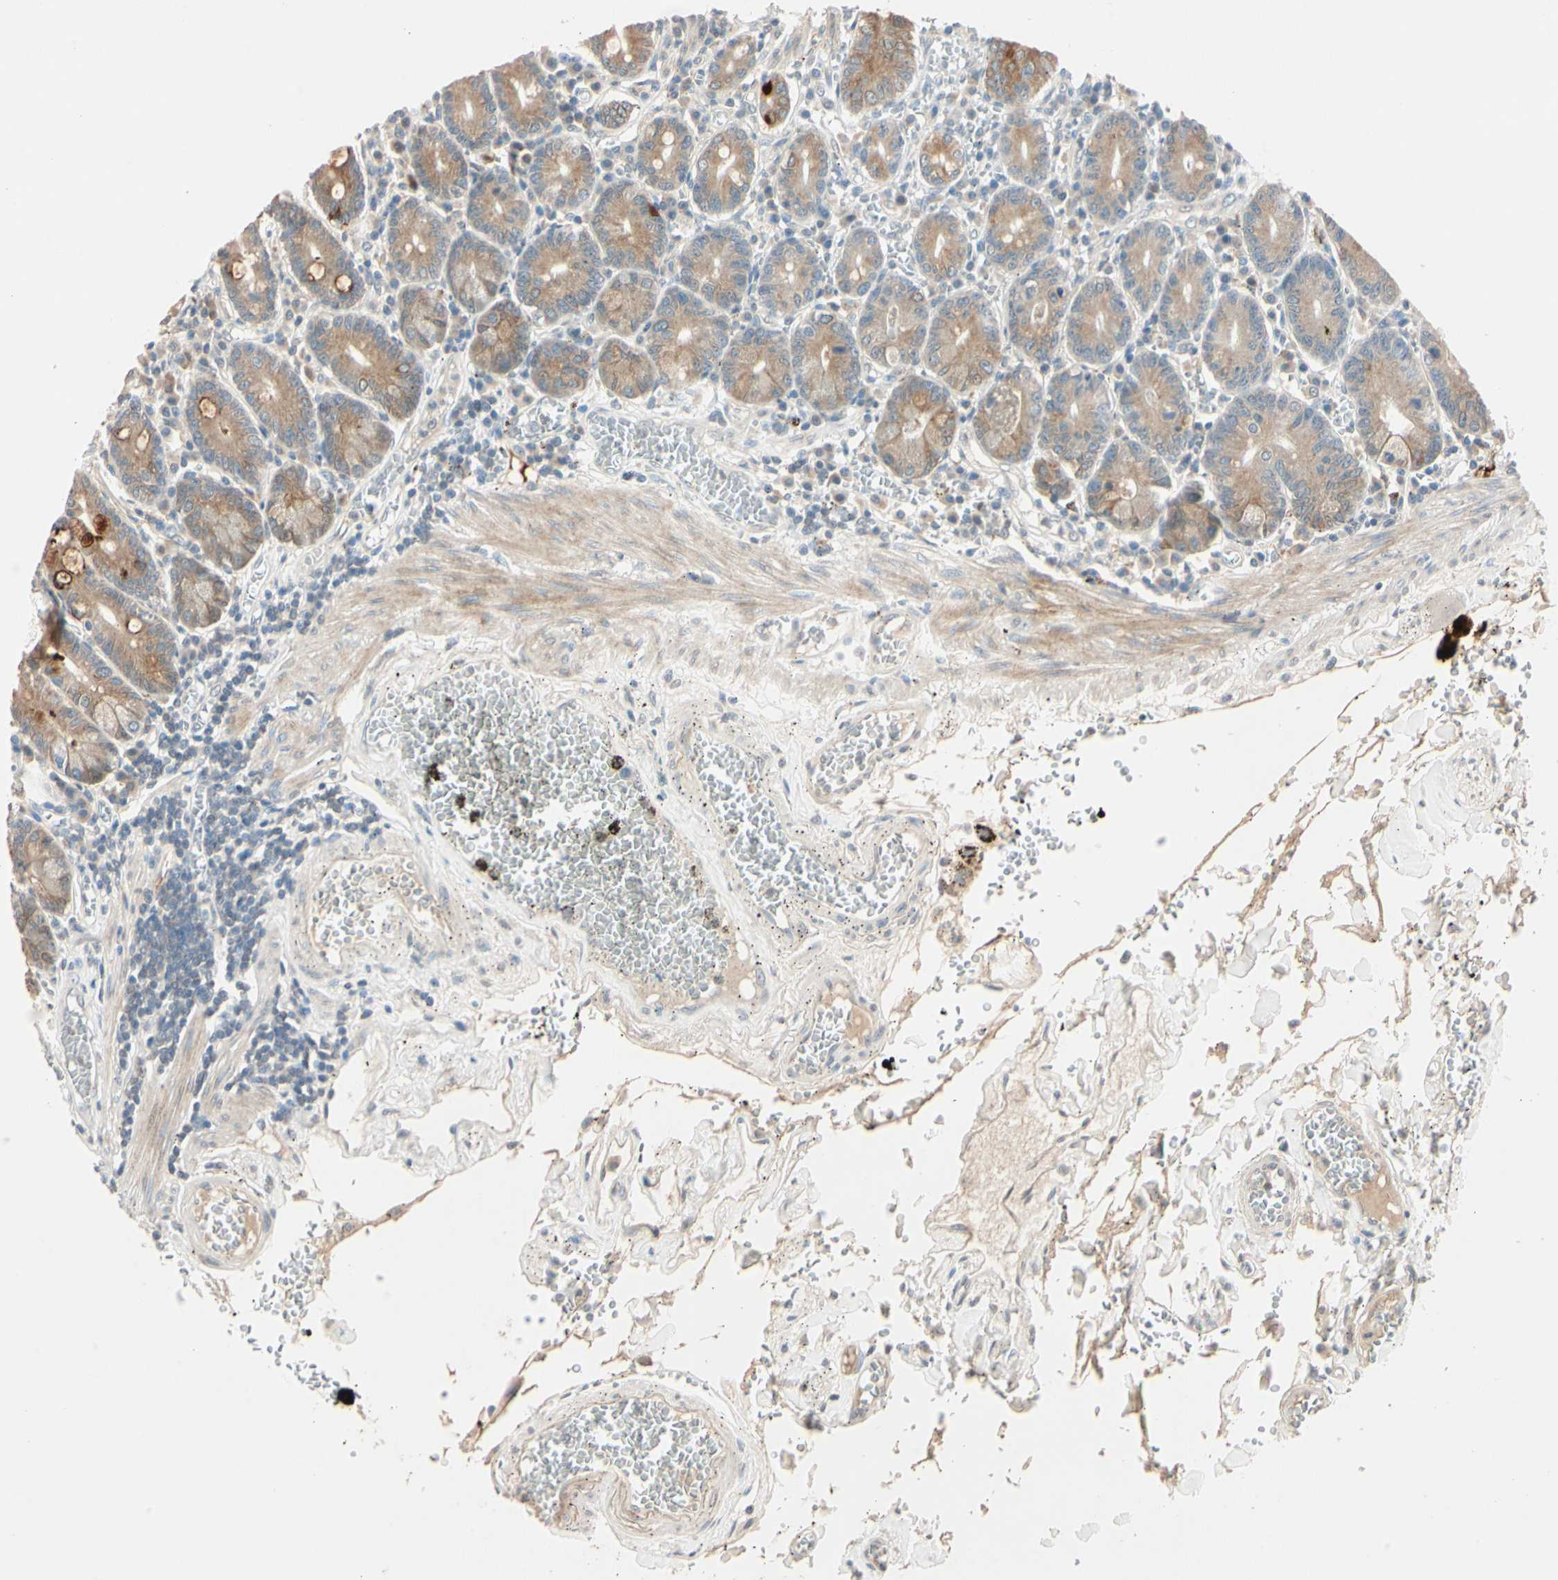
{"staining": {"intensity": "strong", "quantity": ">75%", "location": "cytoplasmic/membranous"}, "tissue": "small intestine", "cell_type": "Glandular cells", "image_type": "normal", "snomed": [{"axis": "morphology", "description": "Normal tissue, NOS"}, {"axis": "topography", "description": "Small intestine"}], "caption": "Brown immunohistochemical staining in benign small intestine demonstrates strong cytoplasmic/membranous positivity in about >75% of glandular cells. The staining was performed using DAB, with brown indicating positive protein expression. Nuclei are stained blue with hematoxylin.", "gene": "ACSL5", "patient": {"sex": "male", "age": 71}}